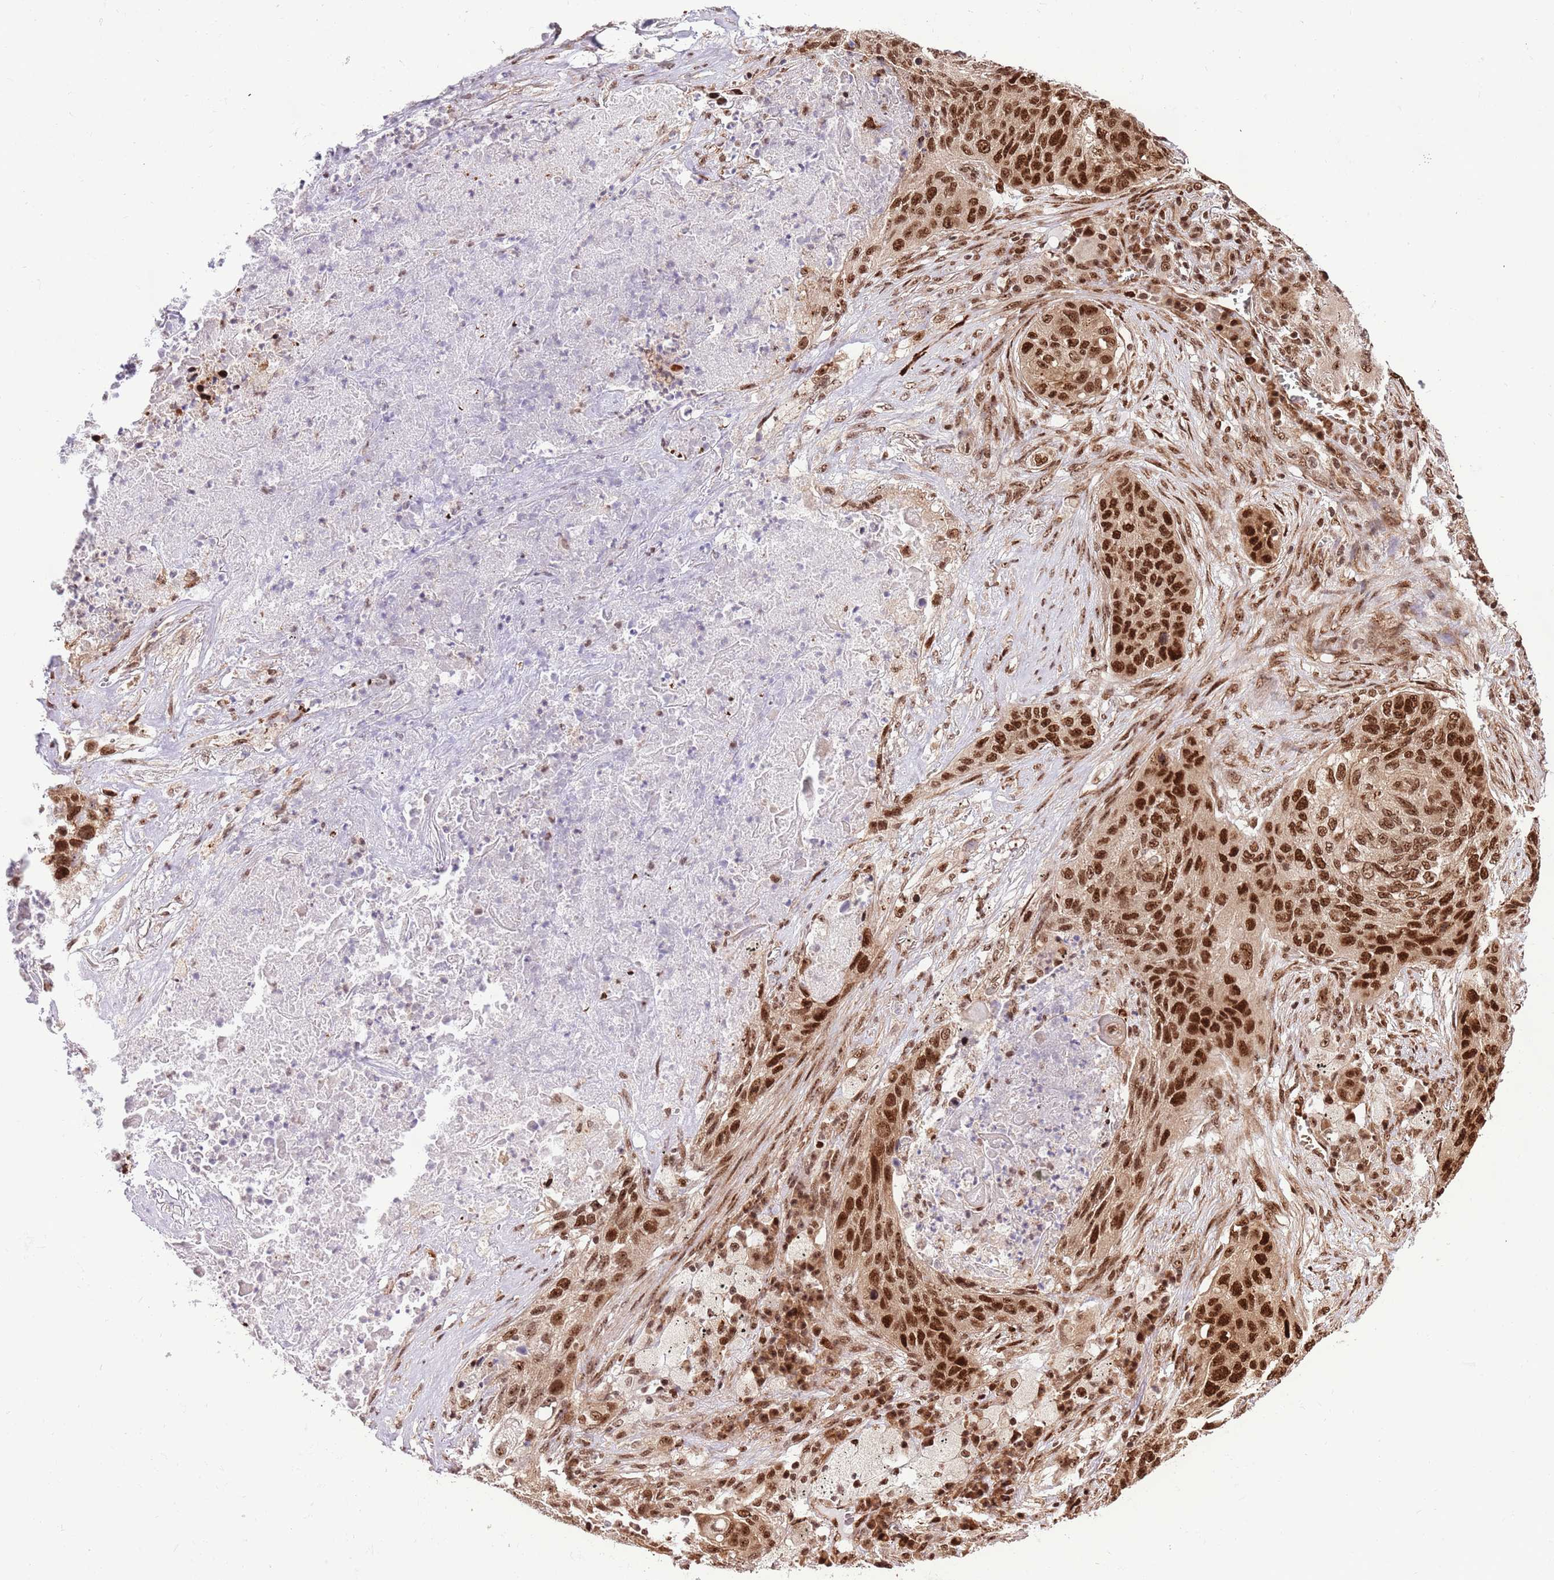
{"staining": {"intensity": "strong", "quantity": ">75%", "location": "cytoplasmic/membranous,nuclear"}, "tissue": "lung cancer", "cell_type": "Tumor cells", "image_type": "cancer", "snomed": [{"axis": "morphology", "description": "Squamous cell carcinoma, NOS"}, {"axis": "topography", "description": "Lung"}], "caption": "Lung cancer (squamous cell carcinoma) stained for a protein (brown) shows strong cytoplasmic/membranous and nuclear positive staining in about >75% of tumor cells.", "gene": "RIF1", "patient": {"sex": "female", "age": 63}}